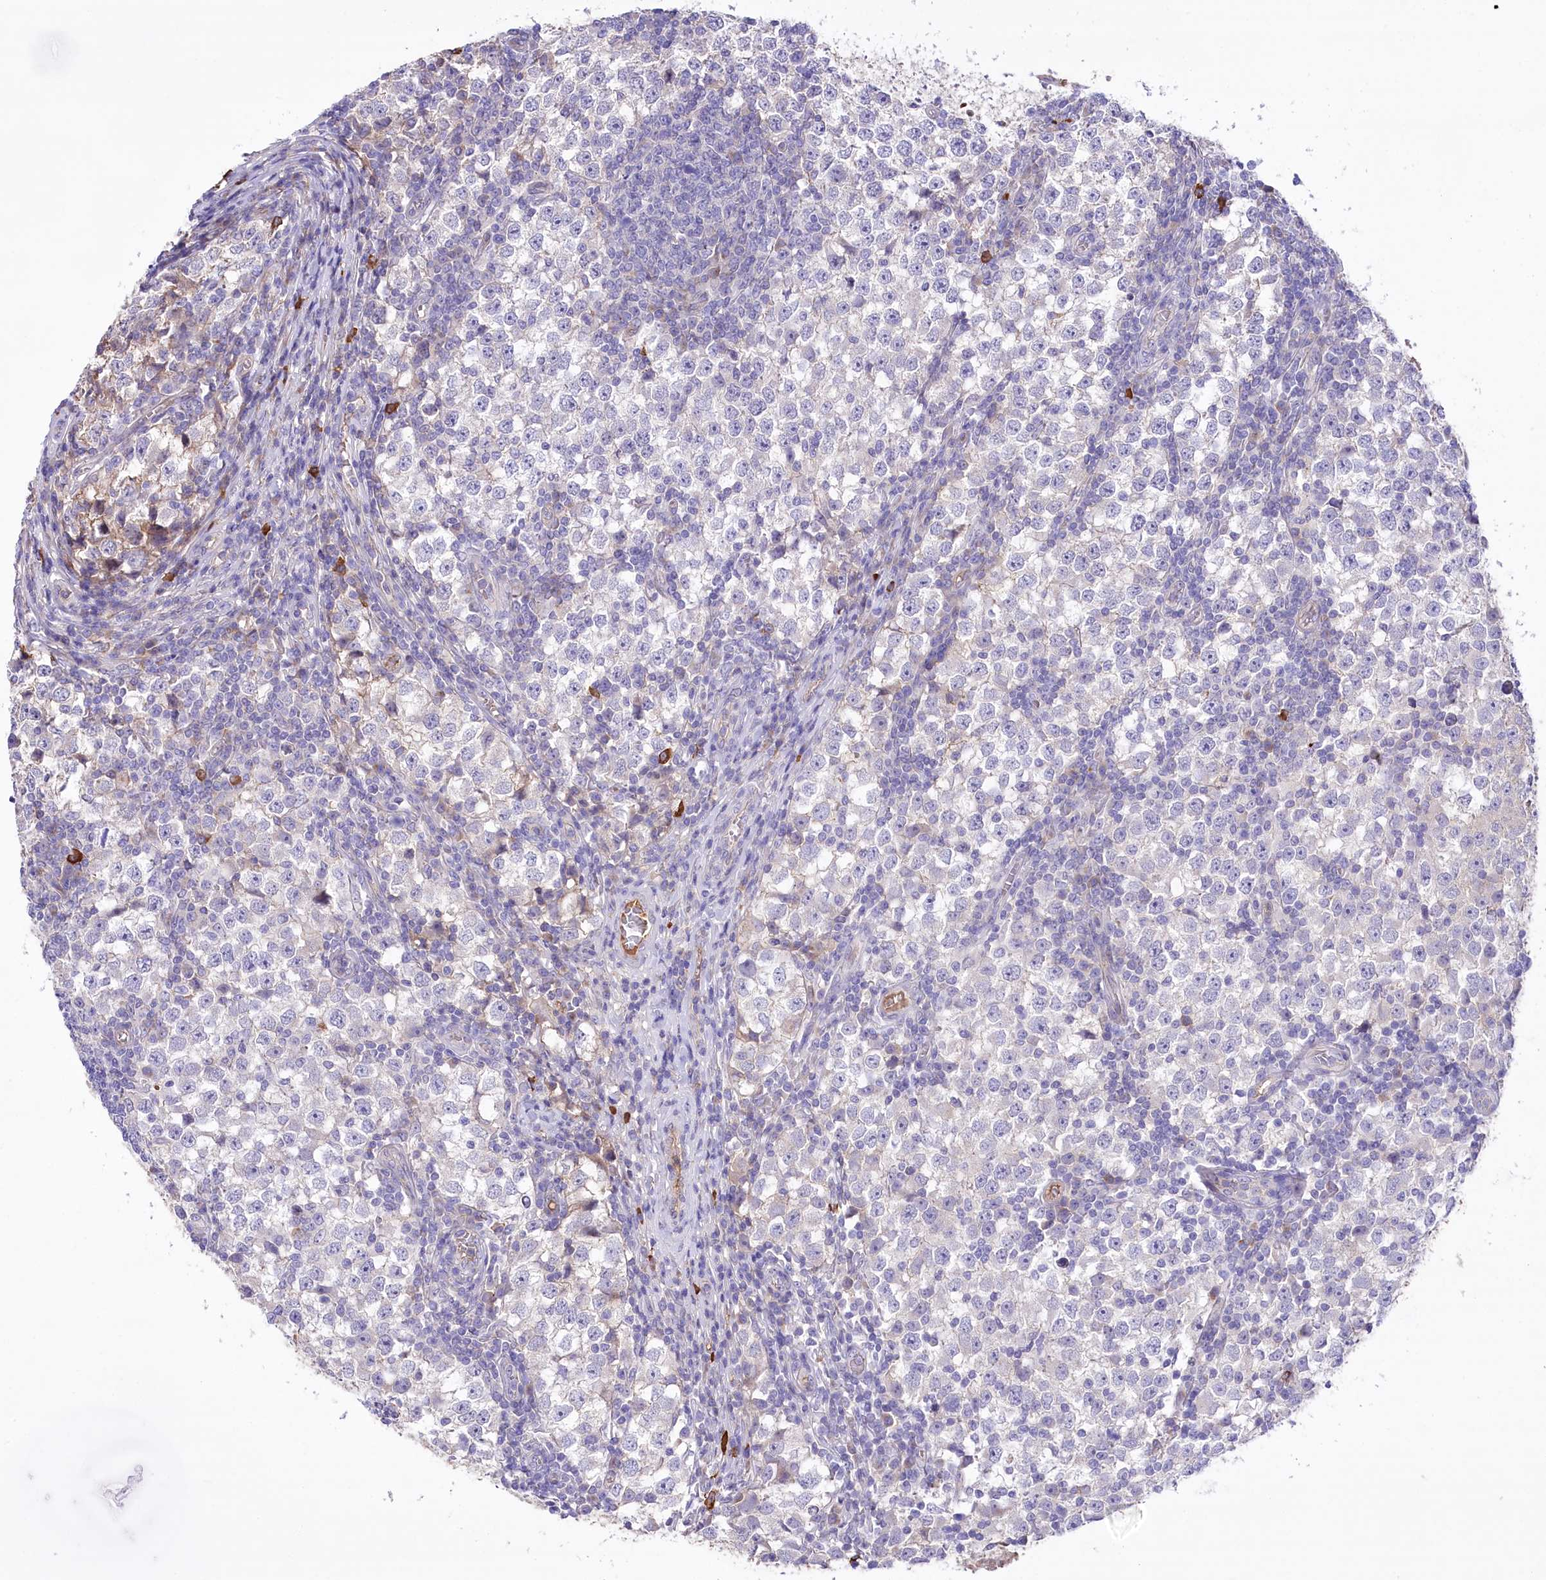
{"staining": {"intensity": "negative", "quantity": "none", "location": "none"}, "tissue": "testis cancer", "cell_type": "Tumor cells", "image_type": "cancer", "snomed": [{"axis": "morphology", "description": "Seminoma, NOS"}, {"axis": "topography", "description": "Testis"}], "caption": "IHC of human testis cancer displays no expression in tumor cells.", "gene": "CEP164", "patient": {"sex": "male", "age": 65}}